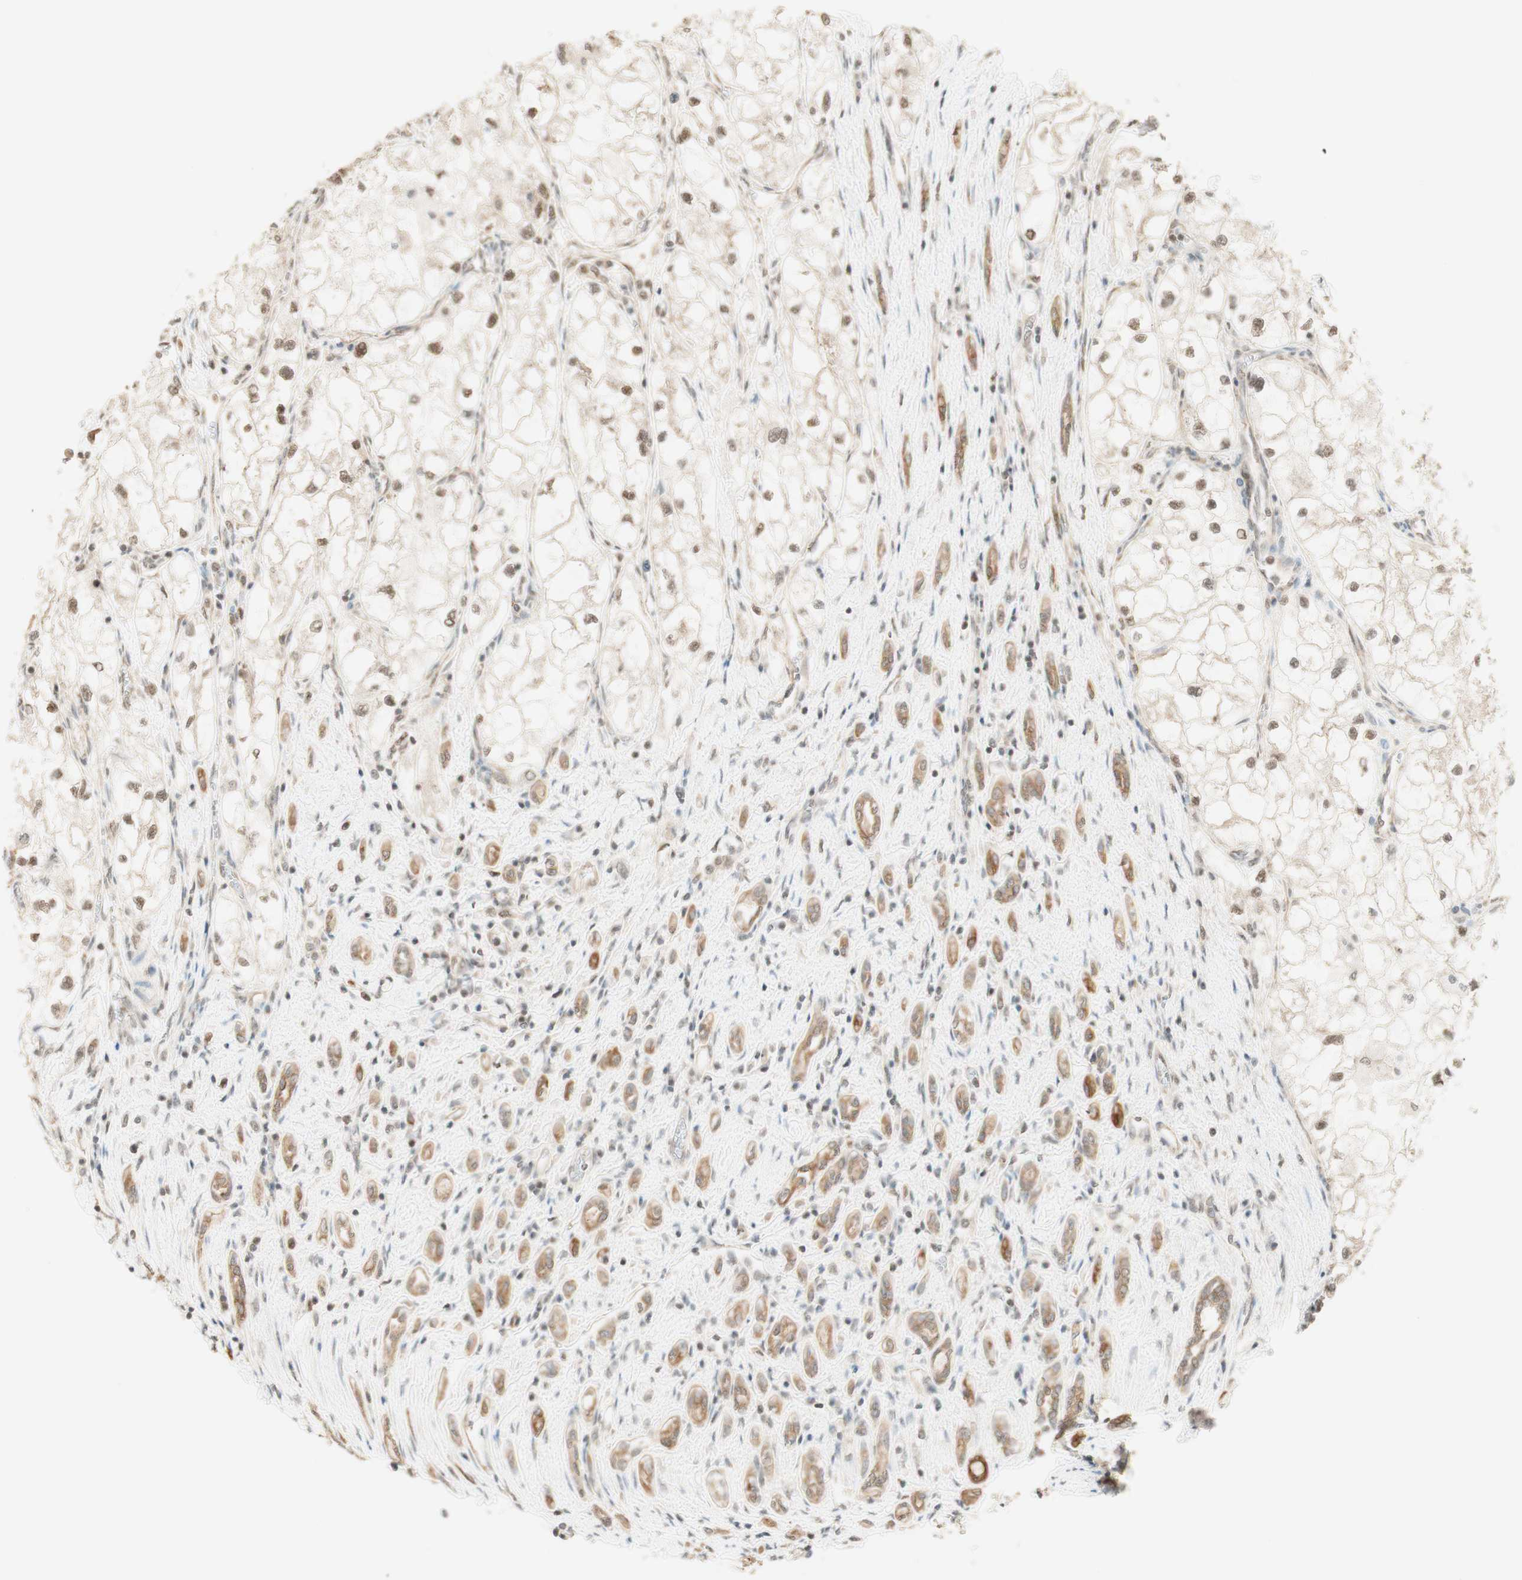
{"staining": {"intensity": "moderate", "quantity": ">75%", "location": "nuclear"}, "tissue": "renal cancer", "cell_type": "Tumor cells", "image_type": "cancer", "snomed": [{"axis": "morphology", "description": "Adenocarcinoma, NOS"}, {"axis": "topography", "description": "Kidney"}], "caption": "This is an image of immunohistochemistry (IHC) staining of renal cancer, which shows moderate positivity in the nuclear of tumor cells.", "gene": "SPINT2", "patient": {"sex": "female", "age": 70}}